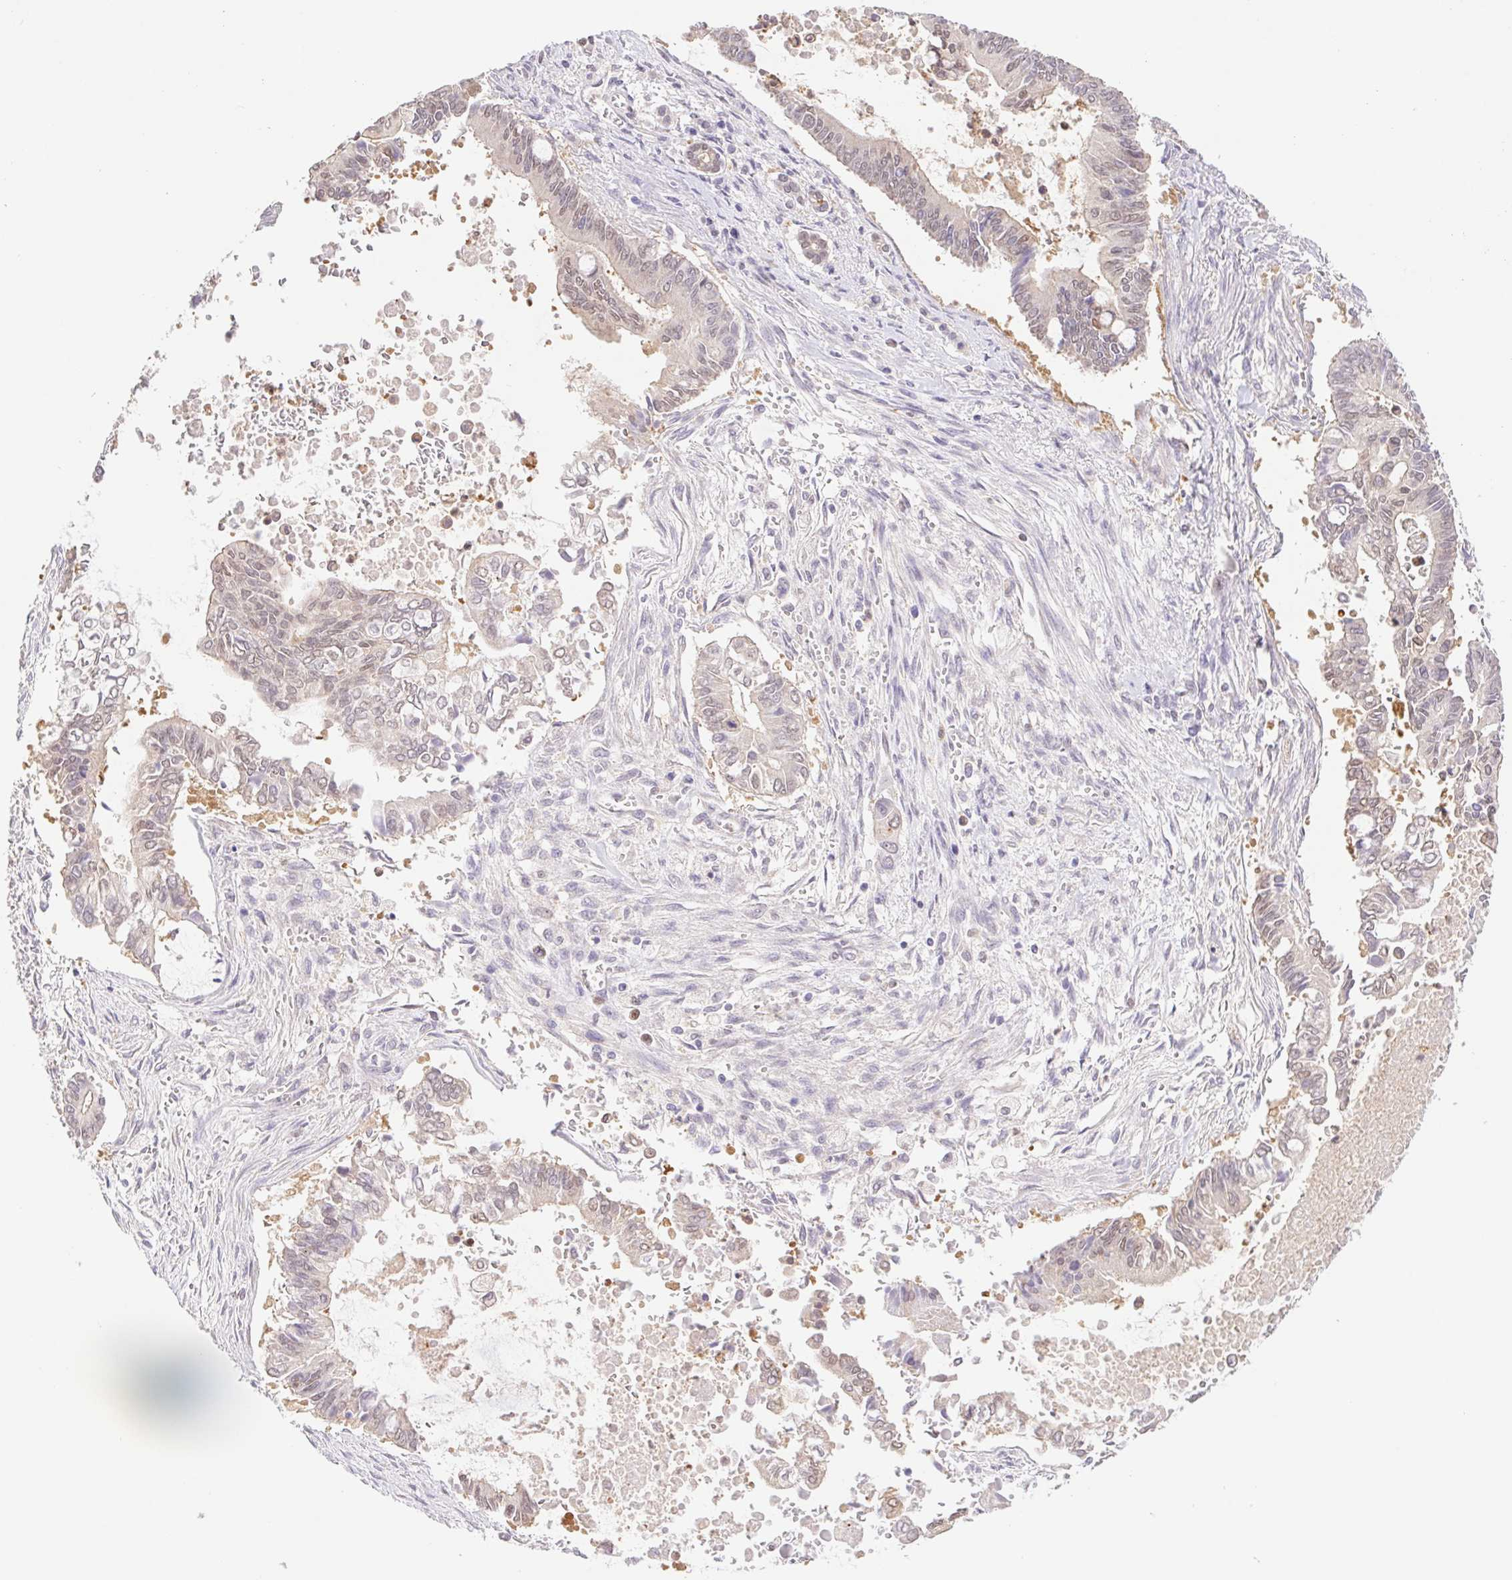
{"staining": {"intensity": "weak", "quantity": "25%-75%", "location": "cytoplasmic/membranous,nuclear"}, "tissue": "pancreatic cancer", "cell_type": "Tumor cells", "image_type": "cancer", "snomed": [{"axis": "morphology", "description": "Adenocarcinoma, NOS"}, {"axis": "topography", "description": "Pancreas"}], "caption": "Protein staining shows weak cytoplasmic/membranous and nuclear expression in approximately 25%-75% of tumor cells in pancreatic adenocarcinoma.", "gene": "L3MBTL4", "patient": {"sex": "male", "age": 68}}